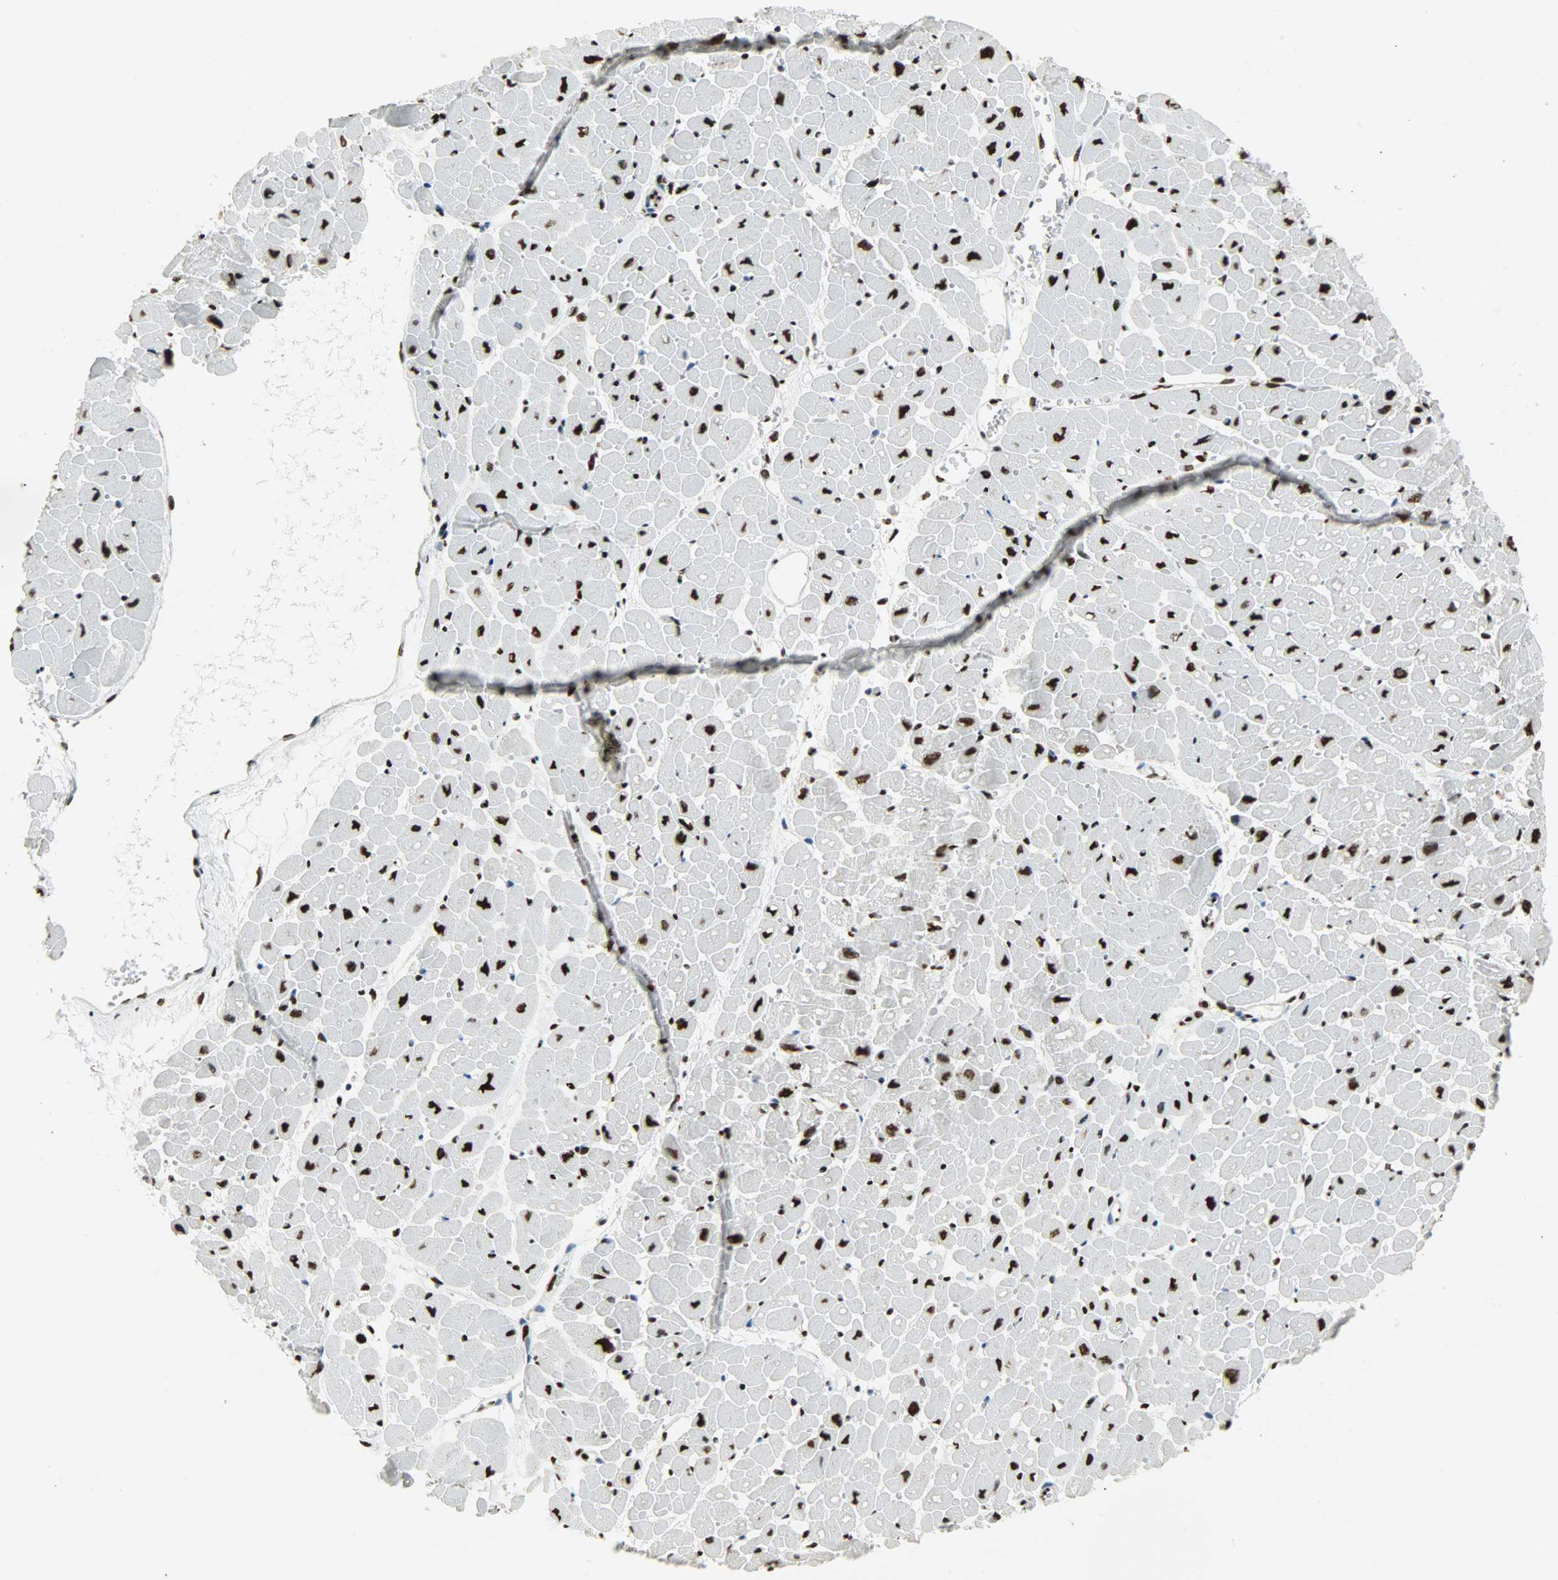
{"staining": {"intensity": "strong", "quantity": ">75%", "location": "nuclear"}, "tissue": "heart muscle", "cell_type": "Cardiomyocytes", "image_type": "normal", "snomed": [{"axis": "morphology", "description": "Normal tissue, NOS"}, {"axis": "topography", "description": "Heart"}], "caption": "Immunohistochemistry staining of benign heart muscle, which shows high levels of strong nuclear expression in approximately >75% of cardiomyocytes indicating strong nuclear protein expression. The staining was performed using DAB (brown) for protein detection and nuclei were counterstained in hematoxylin (blue).", "gene": "SNRPA", "patient": {"sex": "male", "age": 45}}